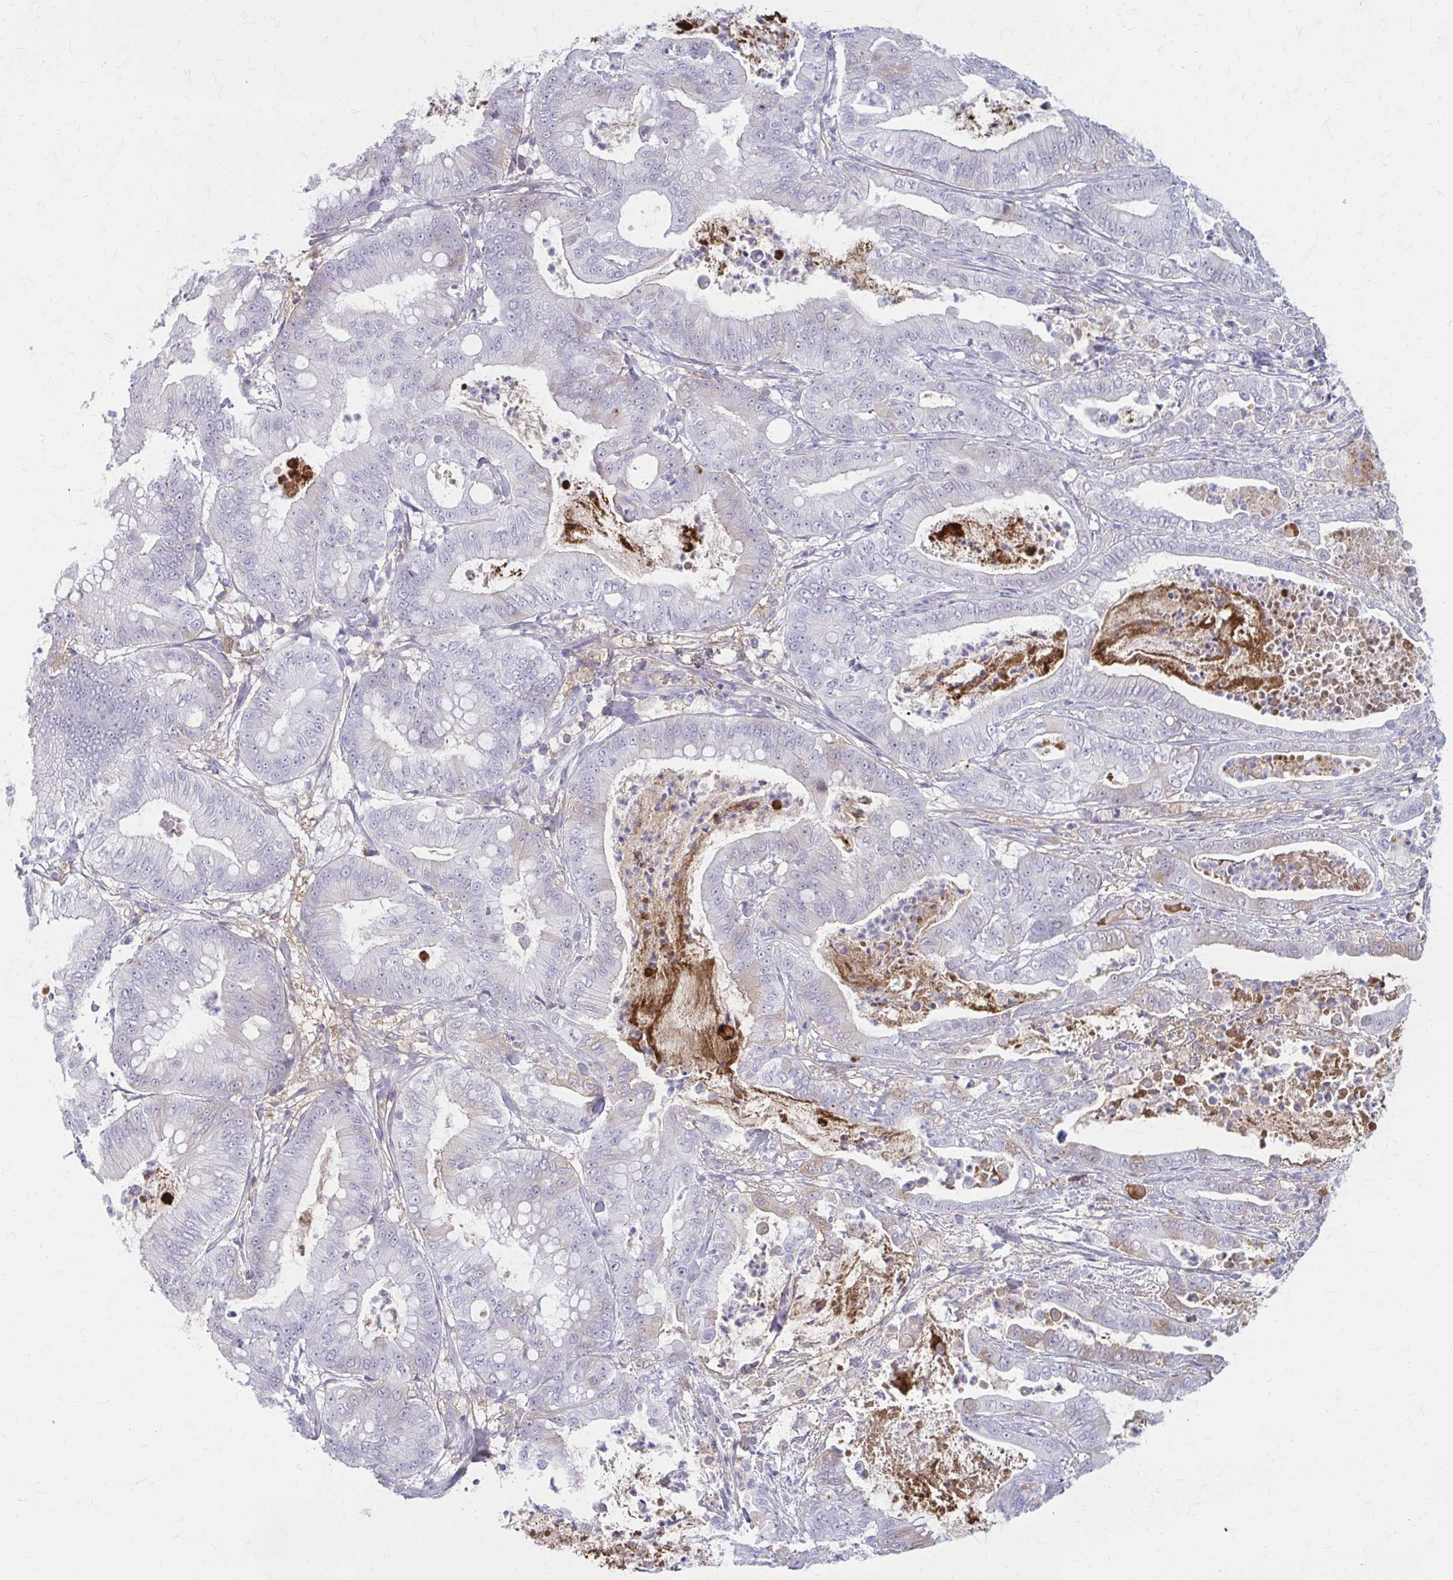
{"staining": {"intensity": "negative", "quantity": "none", "location": "none"}, "tissue": "pancreatic cancer", "cell_type": "Tumor cells", "image_type": "cancer", "snomed": [{"axis": "morphology", "description": "Adenocarcinoma, NOS"}, {"axis": "topography", "description": "Pancreas"}], "caption": "Micrograph shows no significant protein staining in tumor cells of pancreatic adenocarcinoma.", "gene": "SERPIND1", "patient": {"sex": "male", "age": 71}}